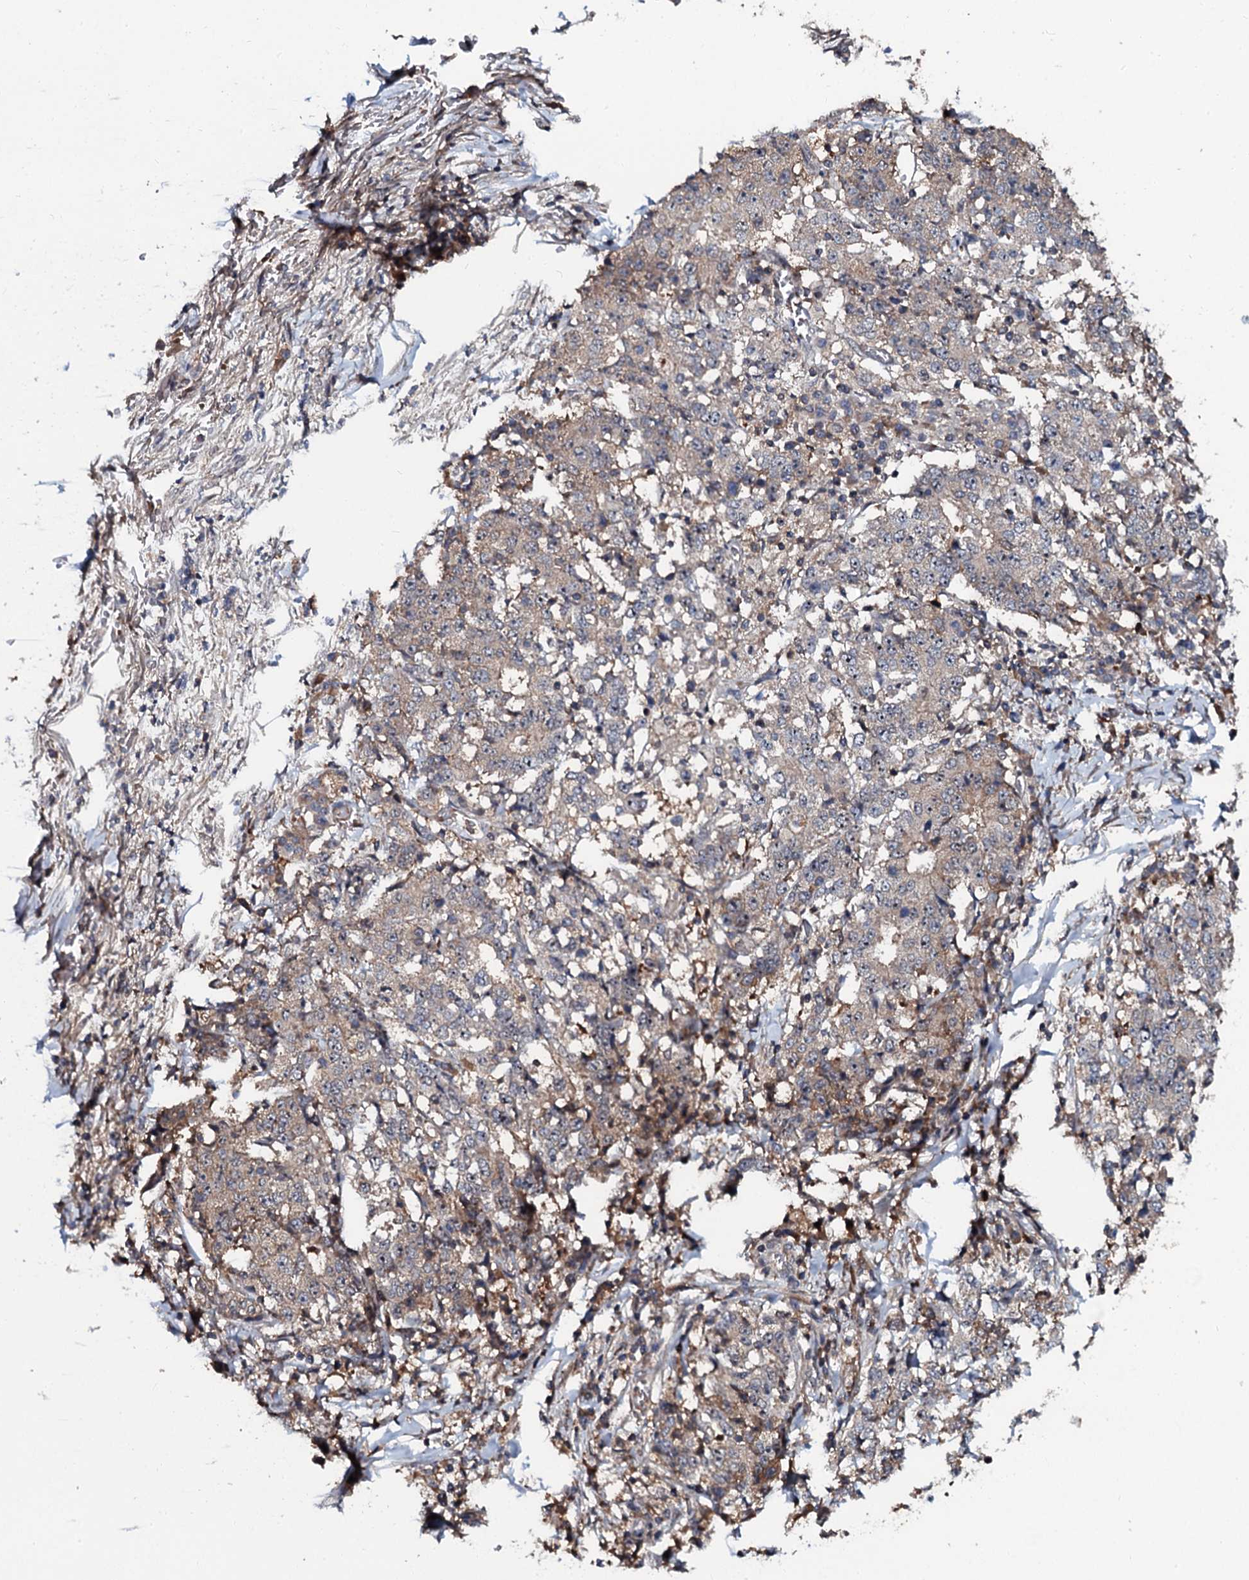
{"staining": {"intensity": "weak", "quantity": "<25%", "location": "cytoplasmic/membranous"}, "tissue": "stomach cancer", "cell_type": "Tumor cells", "image_type": "cancer", "snomed": [{"axis": "morphology", "description": "Adenocarcinoma, NOS"}, {"axis": "topography", "description": "Stomach"}], "caption": "DAB (3,3'-diaminobenzidine) immunohistochemical staining of human adenocarcinoma (stomach) exhibits no significant staining in tumor cells.", "gene": "N4BP1", "patient": {"sex": "male", "age": 59}}